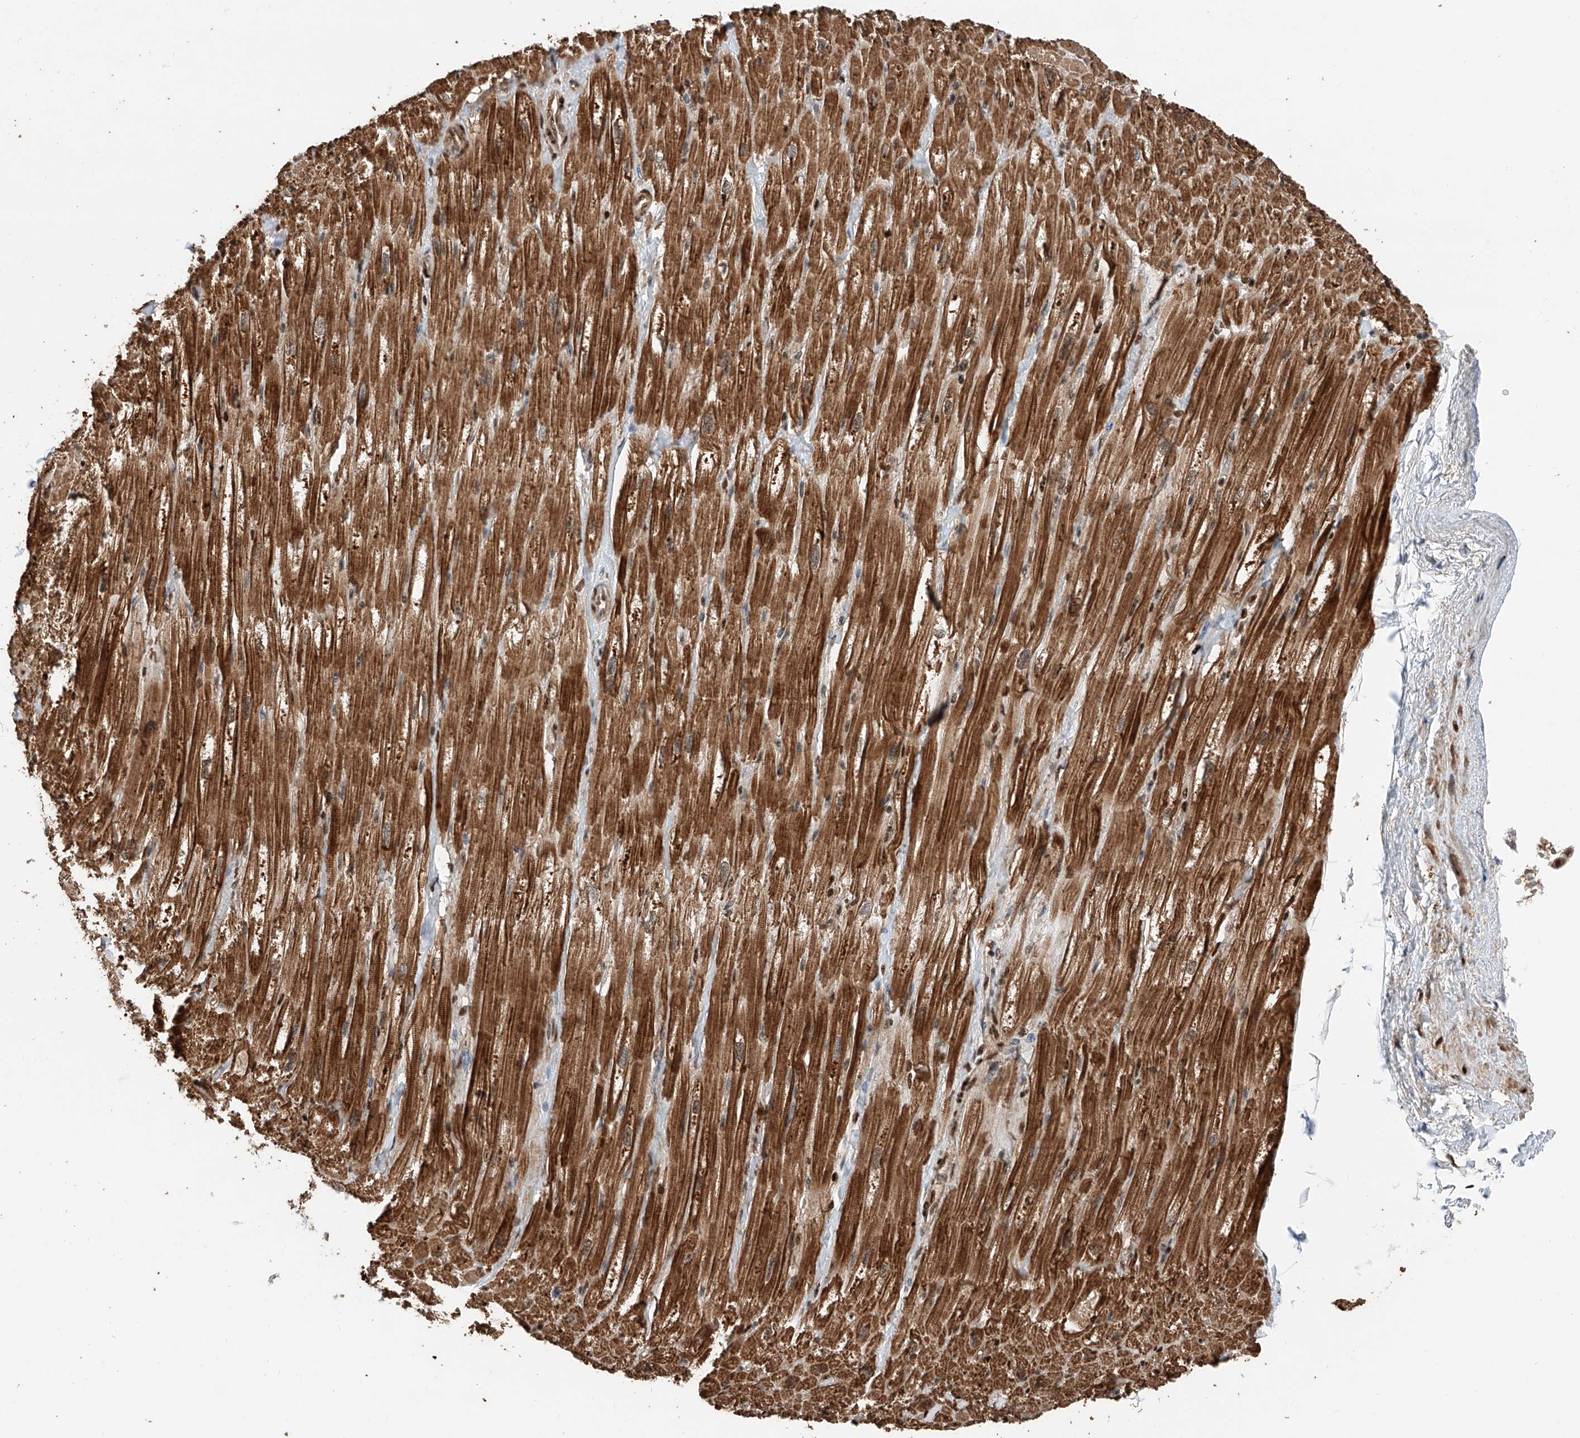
{"staining": {"intensity": "strong", "quantity": ">75%", "location": "cytoplasmic/membranous"}, "tissue": "heart muscle", "cell_type": "Cardiomyocytes", "image_type": "normal", "snomed": [{"axis": "morphology", "description": "Normal tissue, NOS"}, {"axis": "topography", "description": "Heart"}], "caption": "High-power microscopy captured an immunohistochemistry (IHC) image of unremarkable heart muscle, revealing strong cytoplasmic/membranous positivity in about >75% of cardiomyocytes. (brown staining indicates protein expression, while blue staining denotes nuclei).", "gene": "RMND1", "patient": {"sex": "male", "age": 50}}